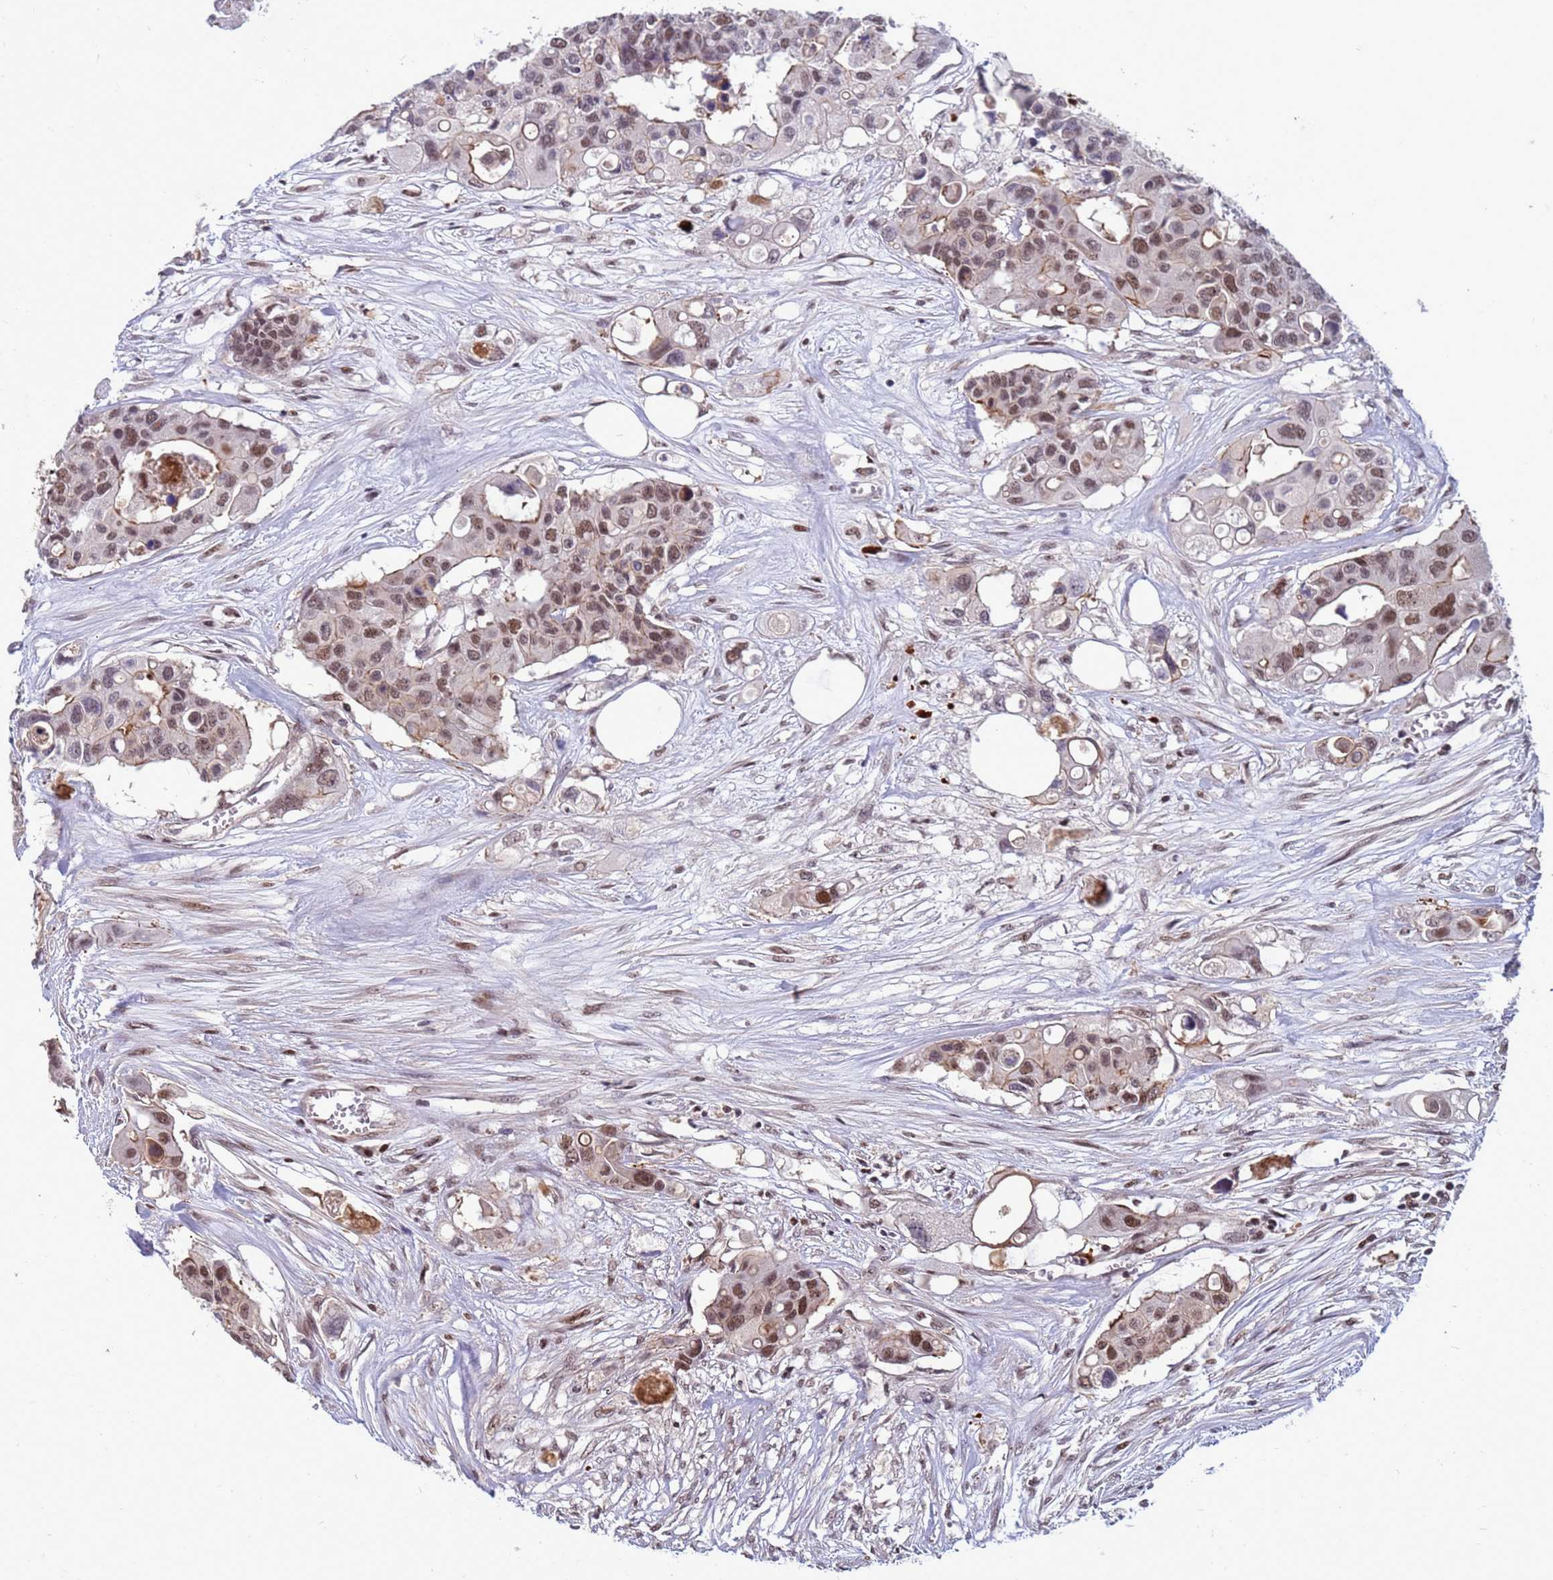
{"staining": {"intensity": "moderate", "quantity": ">75%", "location": "nuclear"}, "tissue": "colorectal cancer", "cell_type": "Tumor cells", "image_type": "cancer", "snomed": [{"axis": "morphology", "description": "Adenocarcinoma, NOS"}, {"axis": "topography", "description": "Colon"}], "caption": "Moderate nuclear positivity for a protein is appreciated in about >75% of tumor cells of adenocarcinoma (colorectal) using immunohistochemistry.", "gene": "NSL1", "patient": {"sex": "male", "age": 77}}